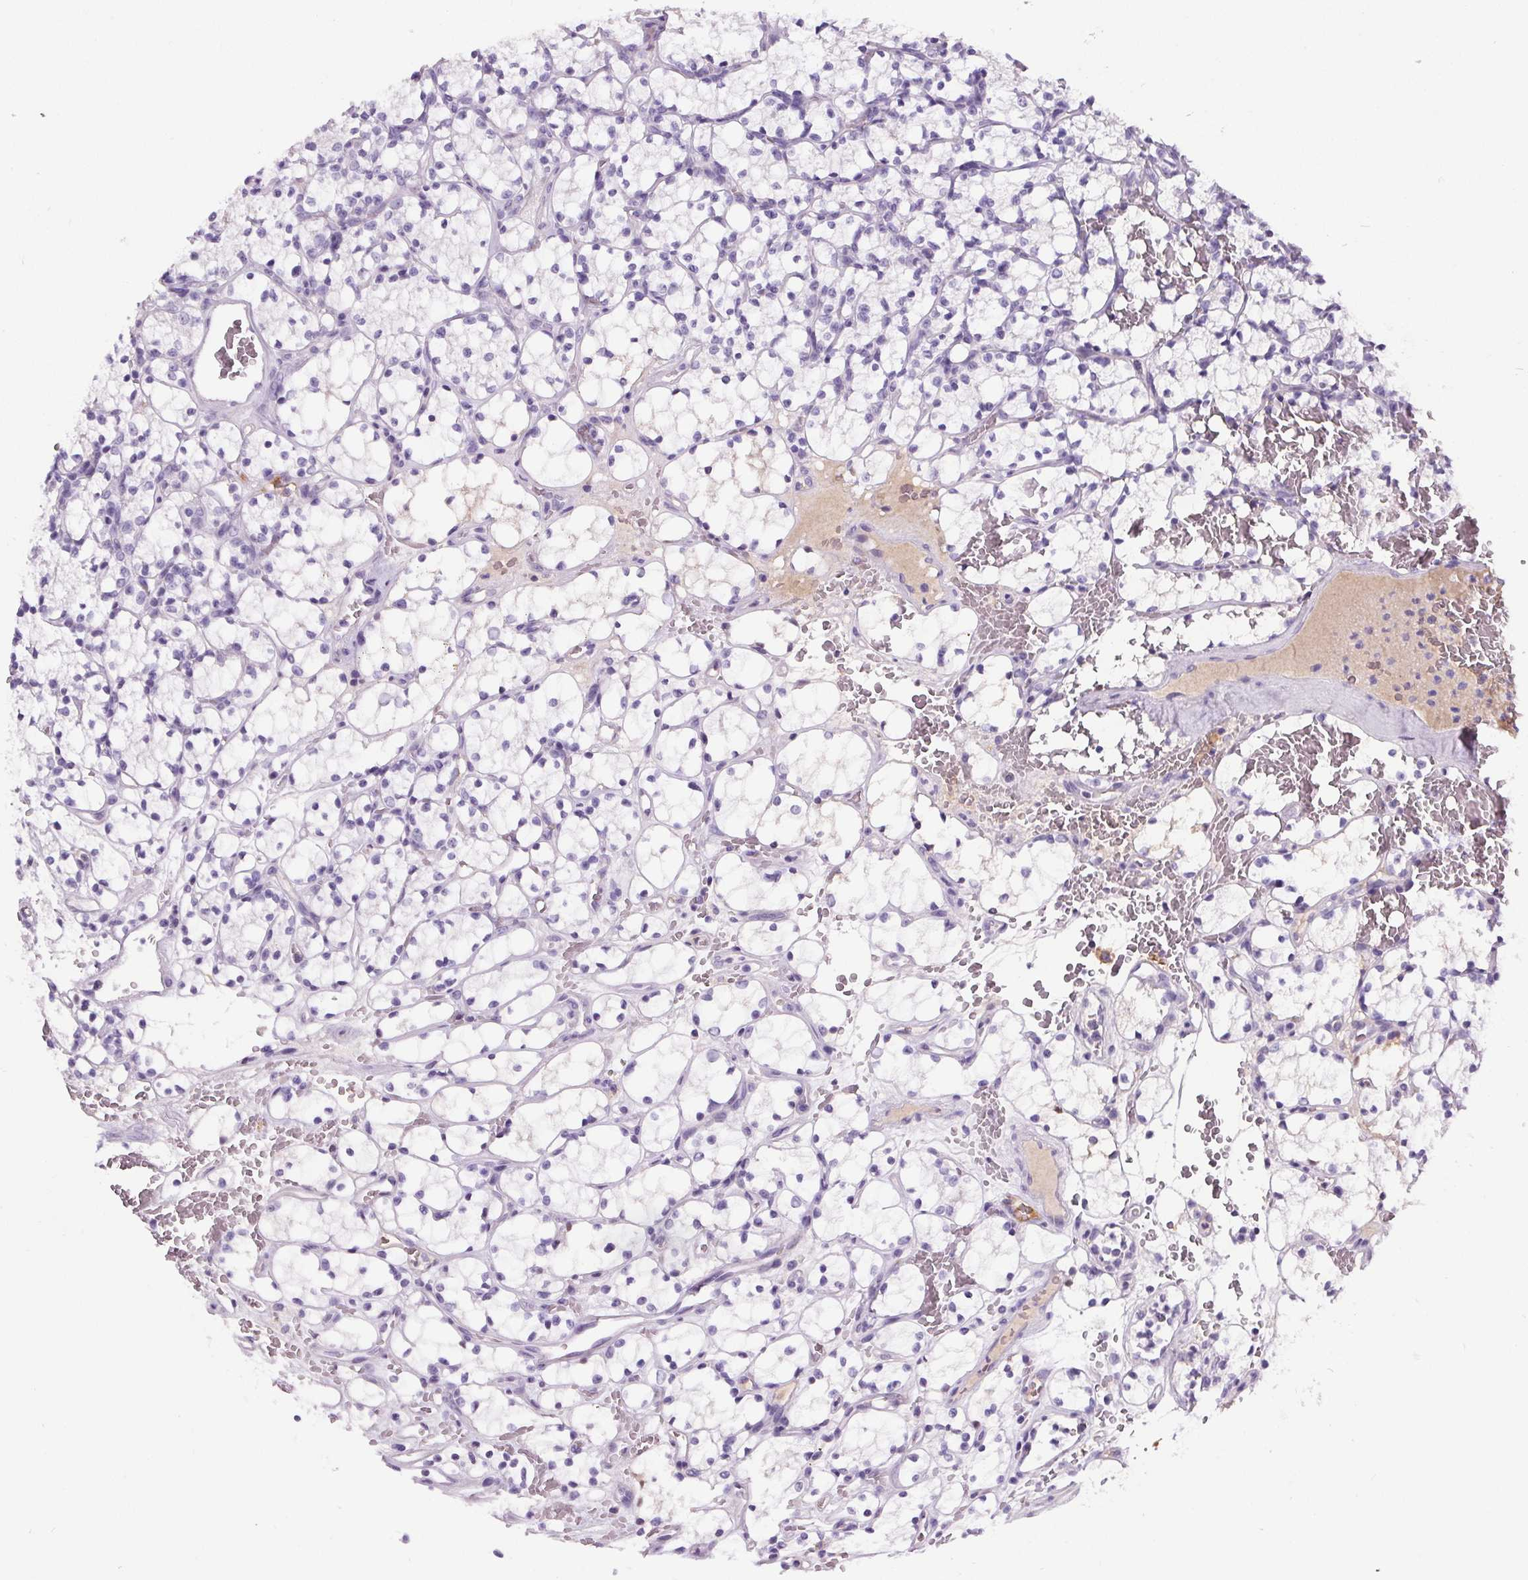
{"staining": {"intensity": "negative", "quantity": "none", "location": "none"}, "tissue": "renal cancer", "cell_type": "Tumor cells", "image_type": "cancer", "snomed": [{"axis": "morphology", "description": "Adenocarcinoma, NOS"}, {"axis": "topography", "description": "Kidney"}], "caption": "Histopathology image shows no protein staining in tumor cells of adenocarcinoma (renal) tissue.", "gene": "CD5L", "patient": {"sex": "female", "age": 69}}